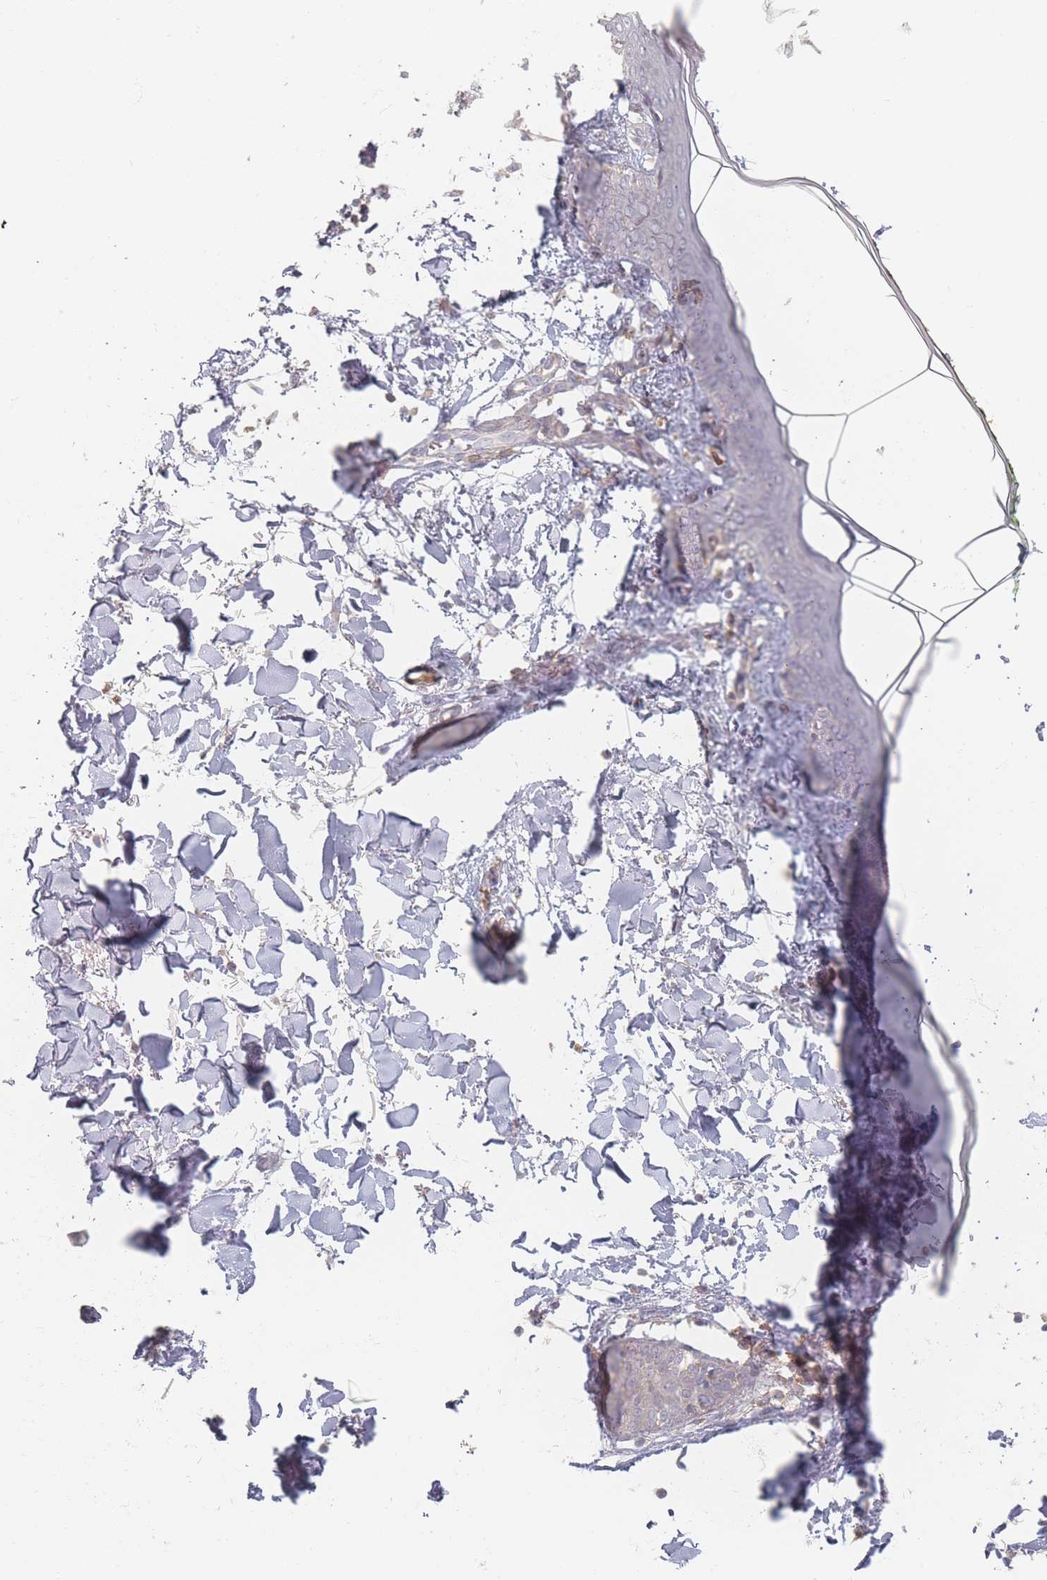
{"staining": {"intensity": "negative", "quantity": "none", "location": "none"}, "tissue": "skin", "cell_type": "Fibroblasts", "image_type": "normal", "snomed": [{"axis": "morphology", "description": "Normal tissue, NOS"}, {"axis": "topography", "description": "Skin"}], "caption": "Immunohistochemical staining of unremarkable human skin demonstrates no significant expression in fibroblasts.", "gene": "SLC35F3", "patient": {"sex": "female", "age": 34}}